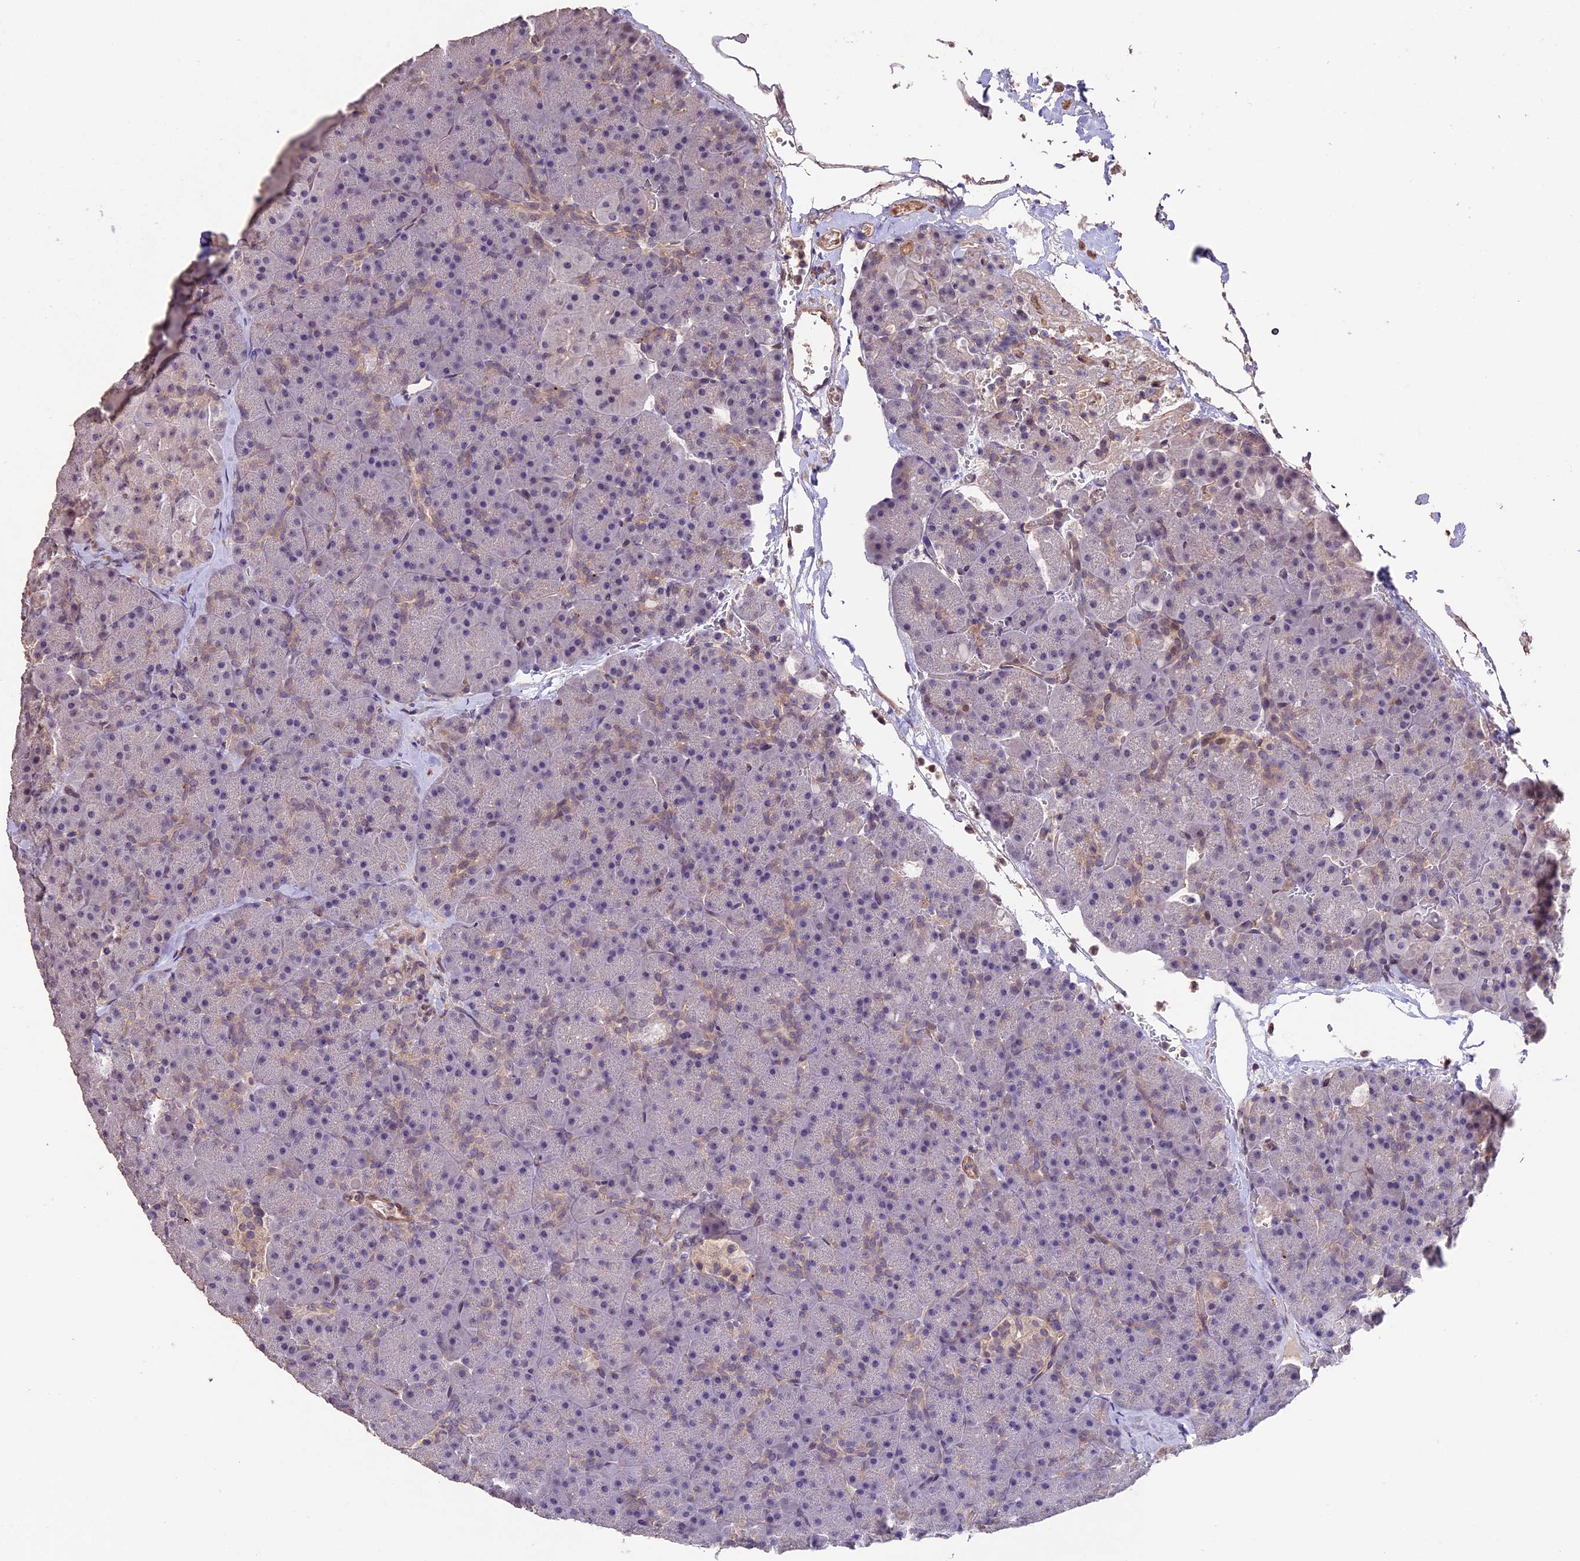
{"staining": {"intensity": "weak", "quantity": "<25%", "location": "cytoplasmic/membranous"}, "tissue": "pancreas", "cell_type": "Exocrine glandular cells", "image_type": "normal", "snomed": [{"axis": "morphology", "description": "Normal tissue, NOS"}, {"axis": "topography", "description": "Pancreas"}], "caption": "The histopathology image demonstrates no staining of exocrine glandular cells in benign pancreas. (DAB immunohistochemistry (IHC) with hematoxylin counter stain).", "gene": "GNB5", "patient": {"sex": "male", "age": 36}}